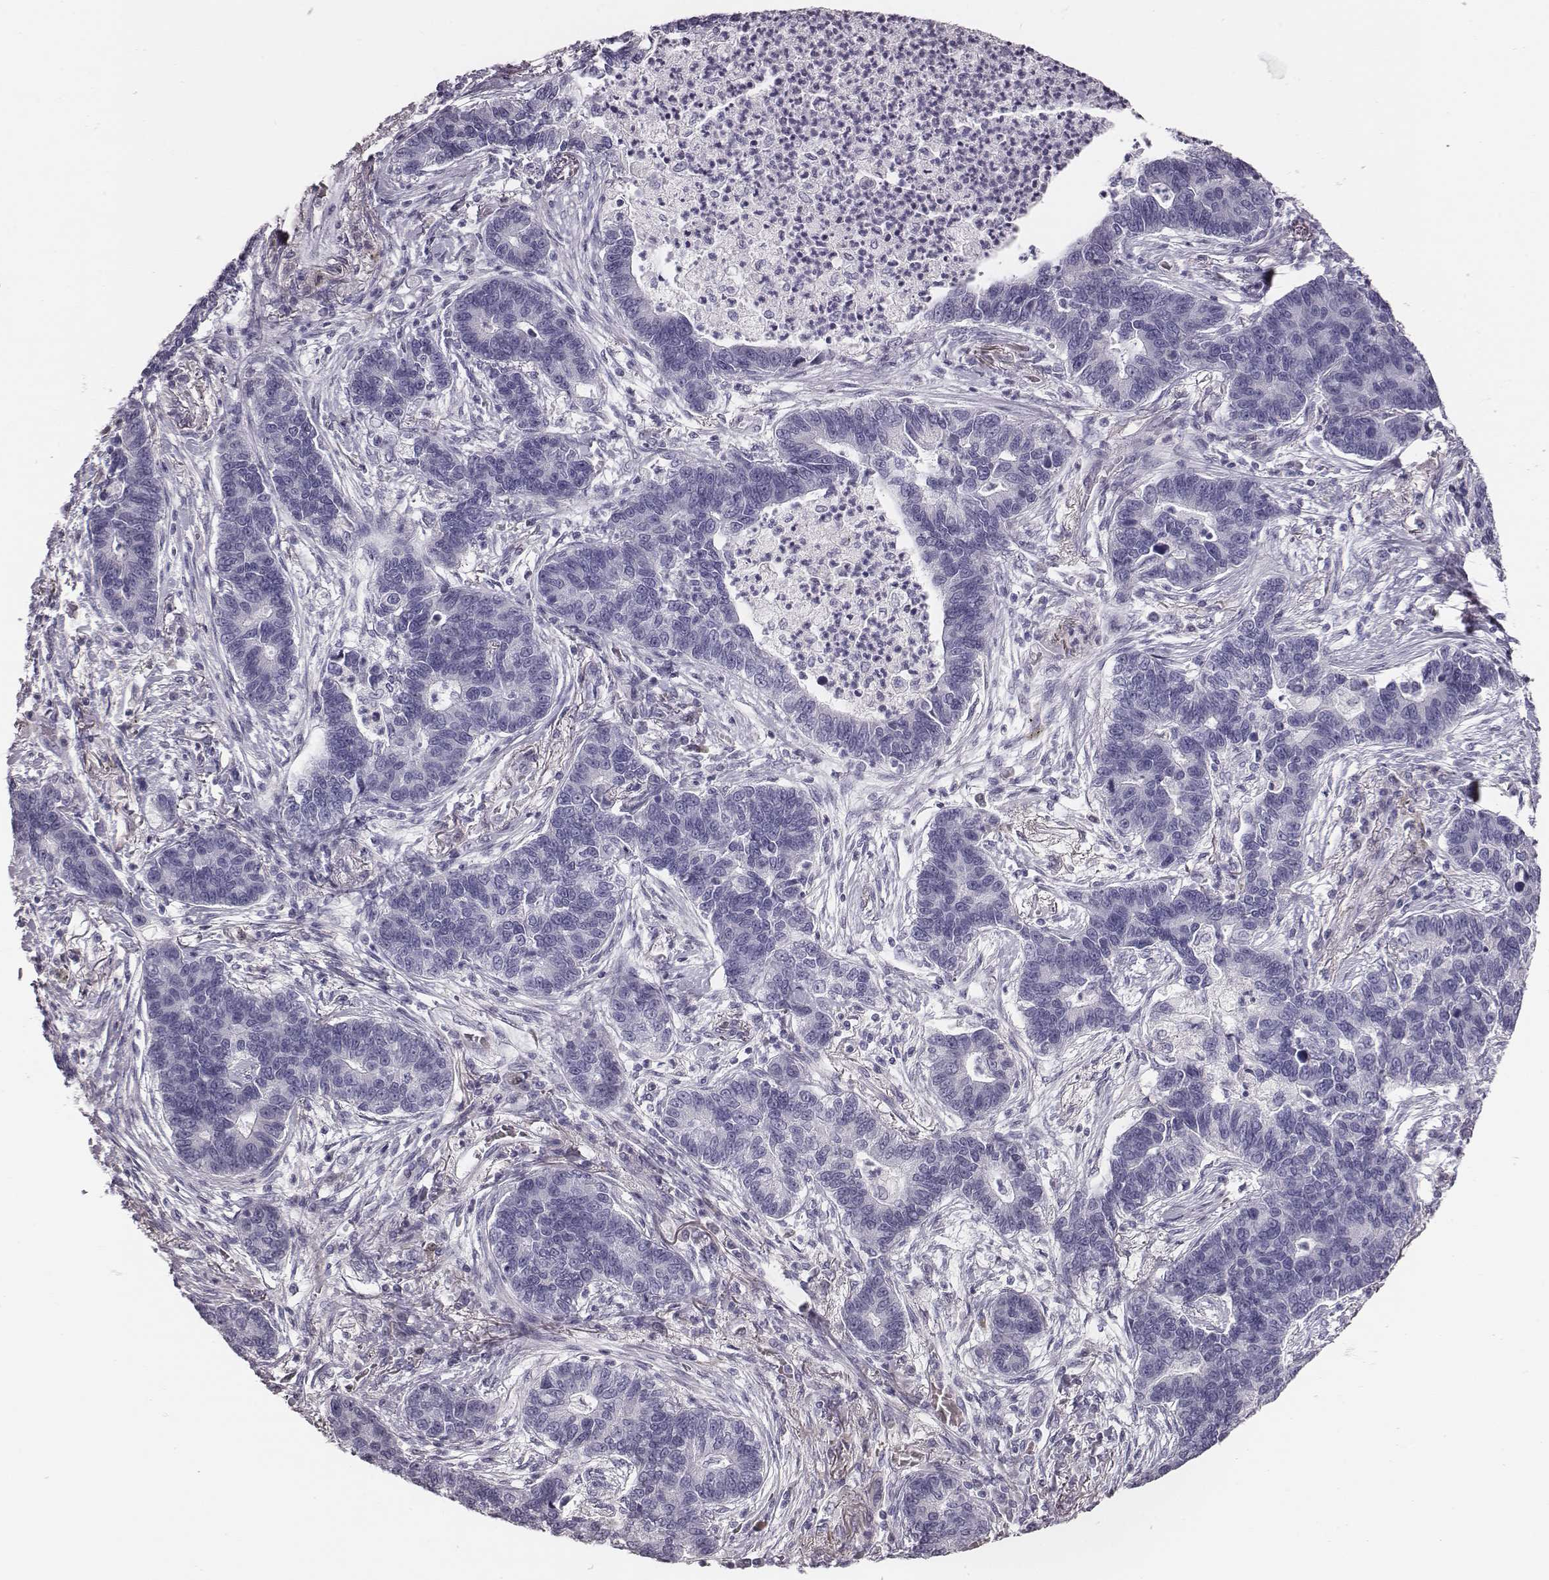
{"staining": {"intensity": "negative", "quantity": "none", "location": "none"}, "tissue": "lung cancer", "cell_type": "Tumor cells", "image_type": "cancer", "snomed": [{"axis": "morphology", "description": "Adenocarcinoma, NOS"}, {"axis": "topography", "description": "Lung"}], "caption": "Protein analysis of adenocarcinoma (lung) displays no significant positivity in tumor cells.", "gene": "CRISP1", "patient": {"sex": "female", "age": 57}}